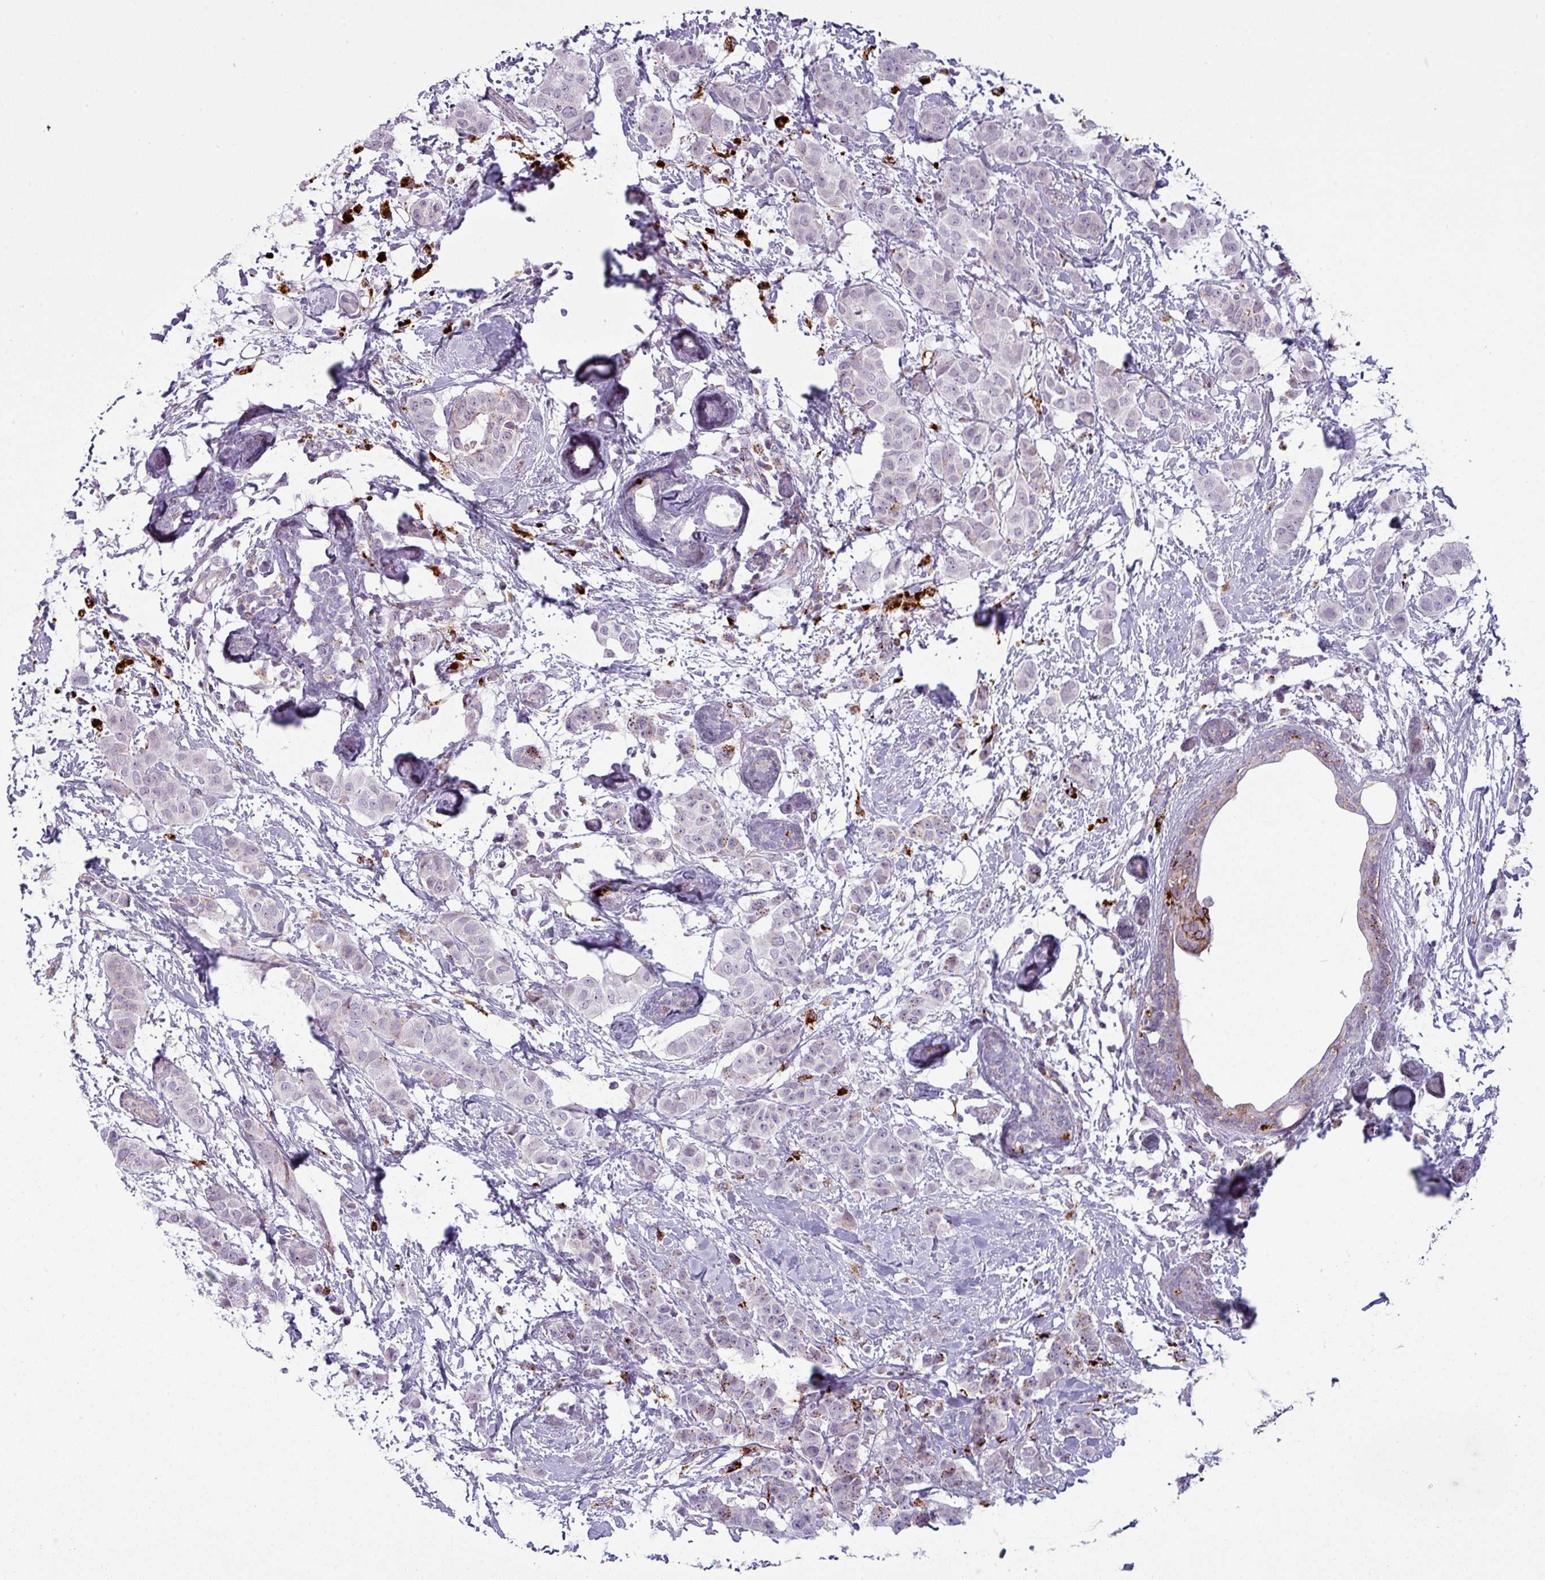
{"staining": {"intensity": "negative", "quantity": "none", "location": "none"}, "tissue": "breast cancer", "cell_type": "Tumor cells", "image_type": "cancer", "snomed": [{"axis": "morphology", "description": "Duct carcinoma"}, {"axis": "topography", "description": "Breast"}], "caption": "This is an immunohistochemistry (IHC) micrograph of breast intraductal carcinoma. There is no positivity in tumor cells.", "gene": "MAP7D2", "patient": {"sex": "female", "age": 40}}